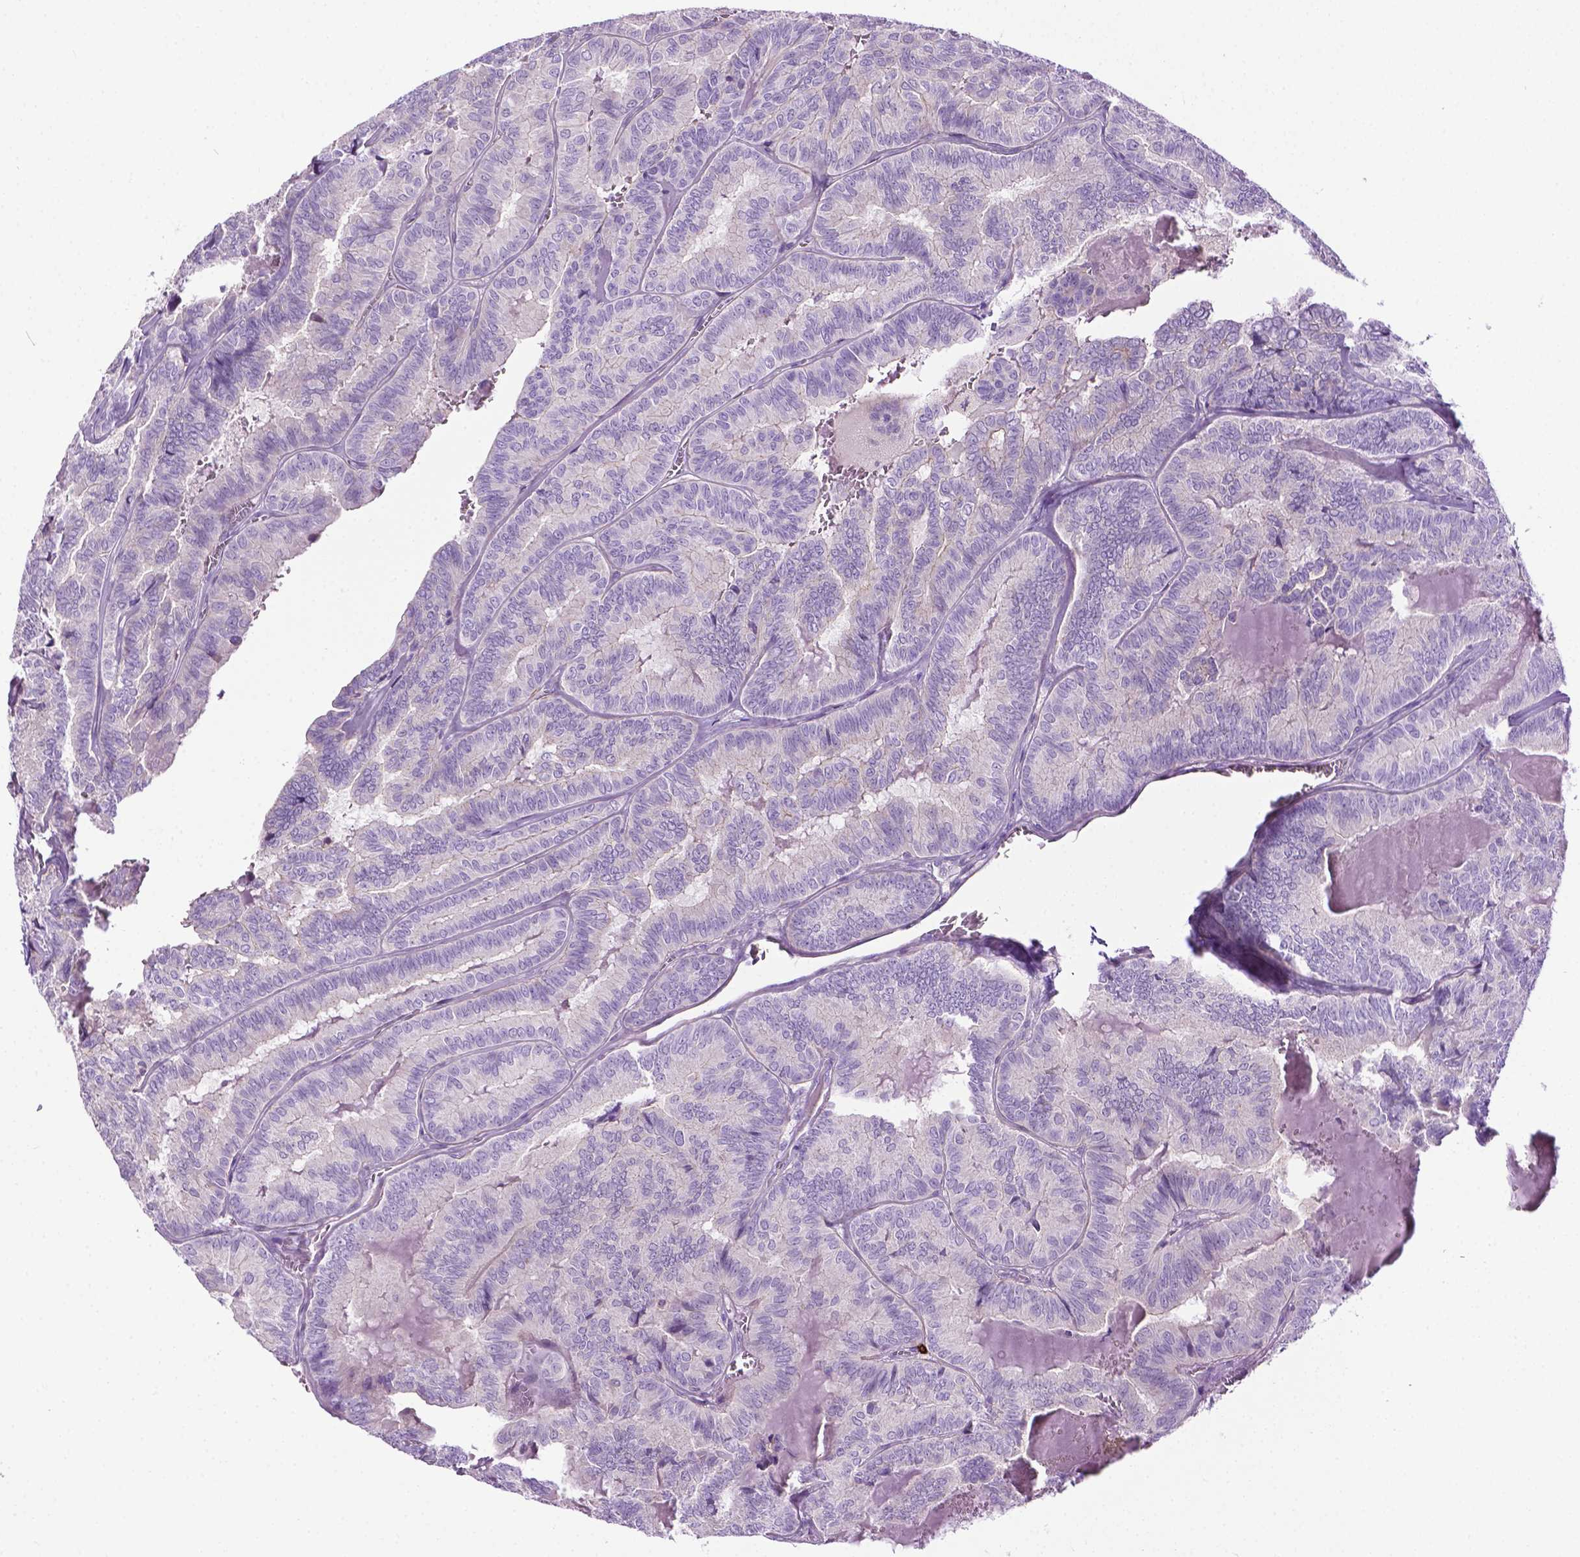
{"staining": {"intensity": "negative", "quantity": "none", "location": "none"}, "tissue": "thyroid cancer", "cell_type": "Tumor cells", "image_type": "cancer", "snomed": [{"axis": "morphology", "description": "Papillary adenocarcinoma, NOS"}, {"axis": "topography", "description": "Thyroid gland"}], "caption": "Protein analysis of papillary adenocarcinoma (thyroid) exhibits no significant positivity in tumor cells.", "gene": "SPECC1L", "patient": {"sex": "female", "age": 75}}